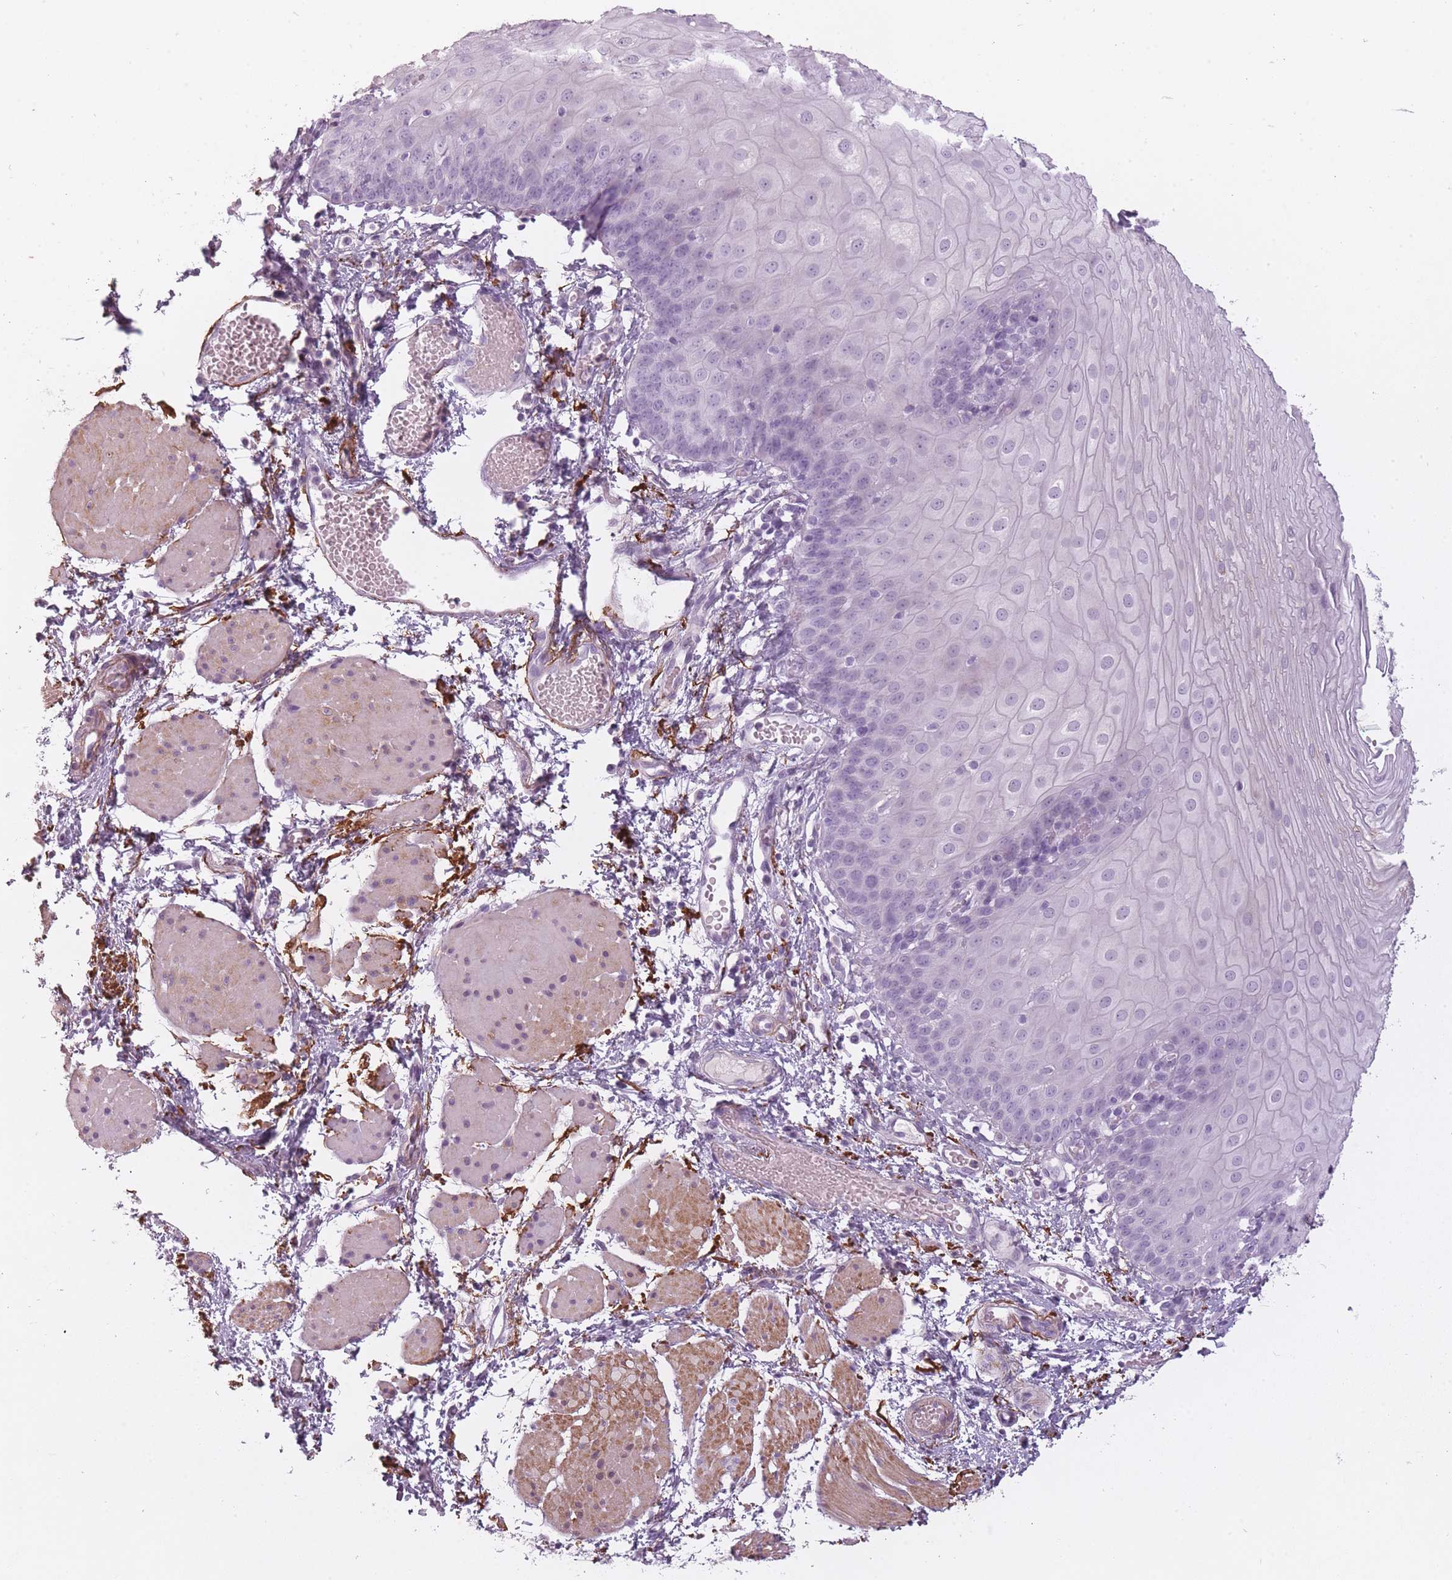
{"staining": {"intensity": "negative", "quantity": "none", "location": "none"}, "tissue": "esophagus", "cell_type": "Squamous epithelial cells", "image_type": "normal", "snomed": [{"axis": "morphology", "description": "Normal tissue, NOS"}, {"axis": "topography", "description": "Esophagus"}], "caption": "Squamous epithelial cells show no significant protein positivity in benign esophagus.", "gene": "RFX4", "patient": {"sex": "male", "age": 69}}